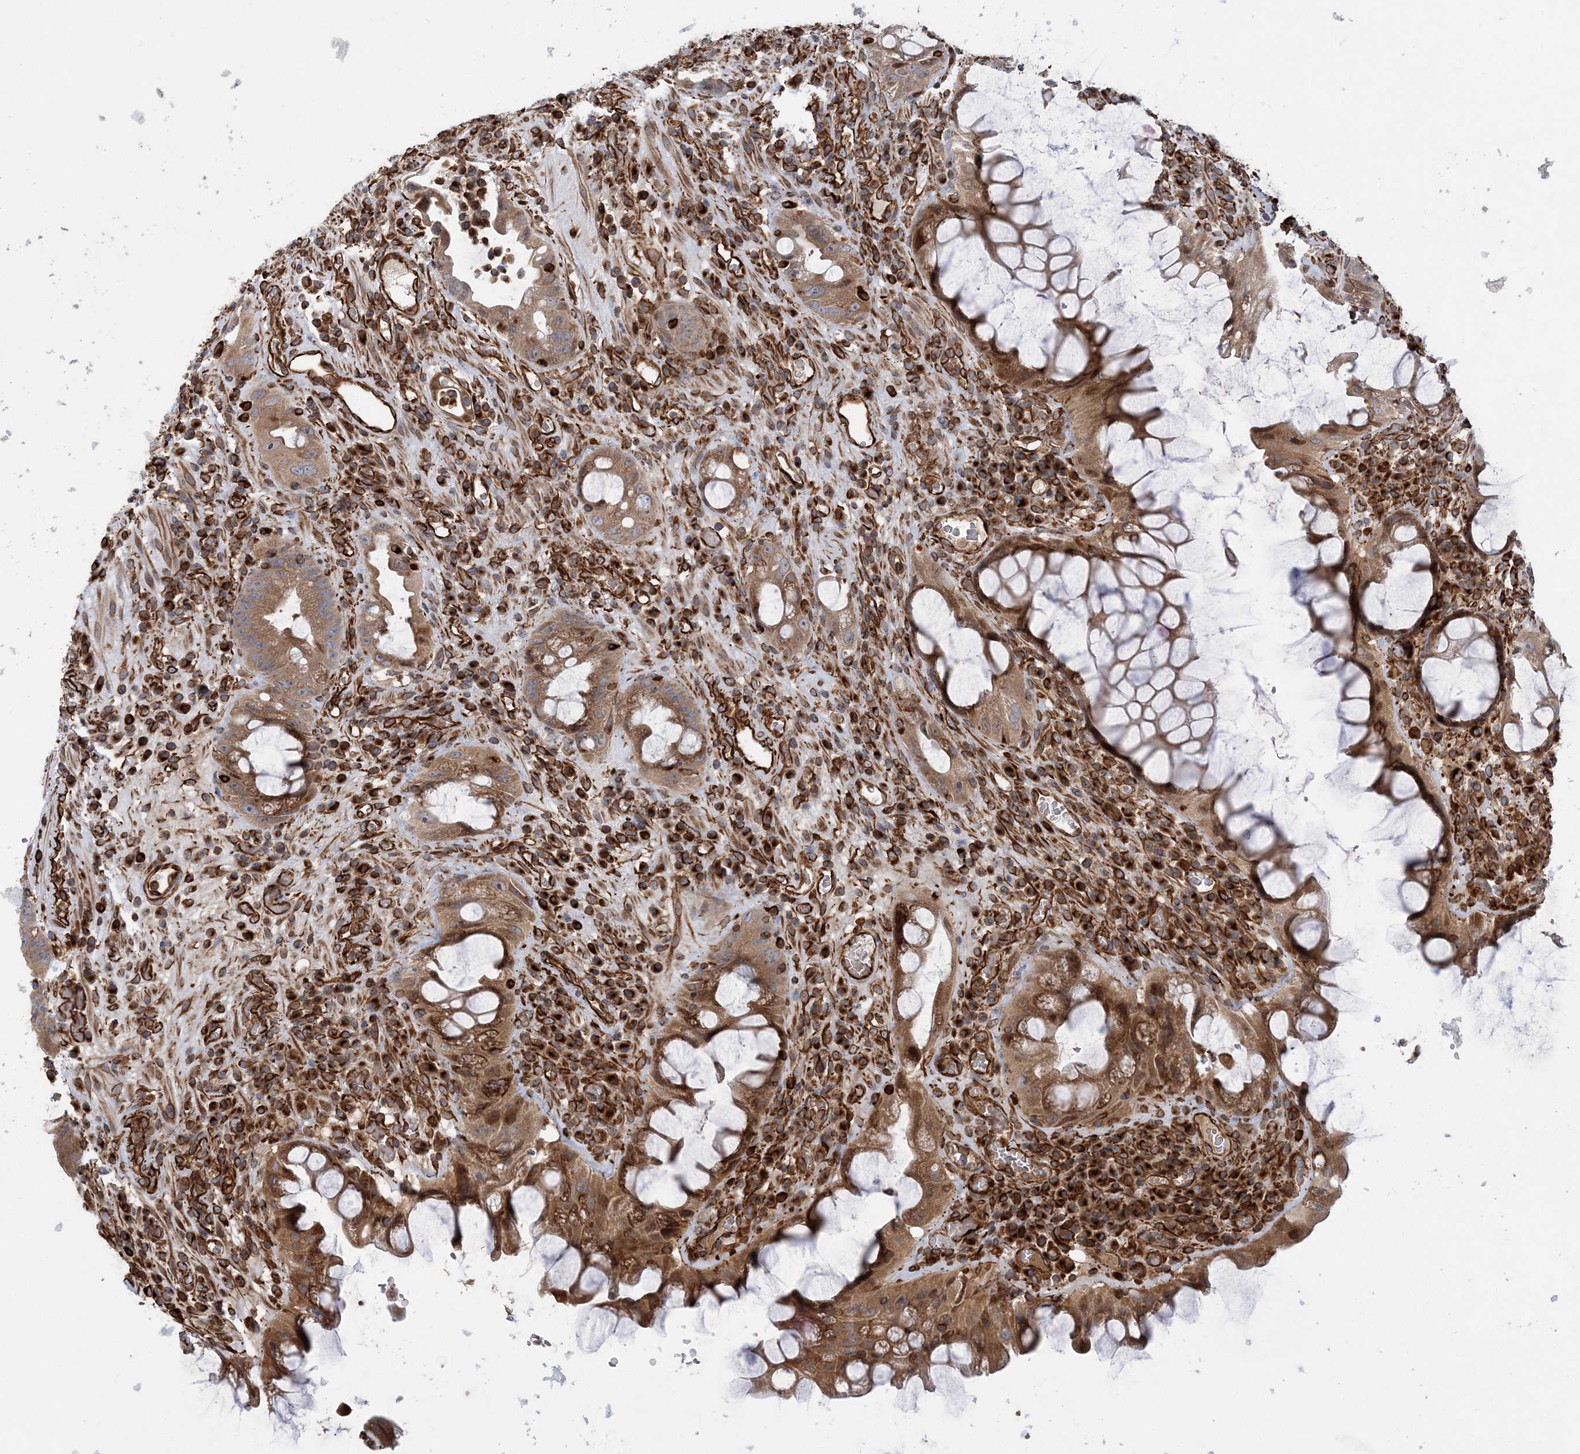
{"staining": {"intensity": "moderate", "quantity": ">75%", "location": "cytoplasmic/membranous"}, "tissue": "colorectal cancer", "cell_type": "Tumor cells", "image_type": "cancer", "snomed": [{"axis": "morphology", "description": "Adenocarcinoma, NOS"}, {"axis": "topography", "description": "Rectum"}], "caption": "Brown immunohistochemical staining in human colorectal cancer (adenocarcinoma) exhibits moderate cytoplasmic/membranous positivity in about >75% of tumor cells.", "gene": "FAM114A2", "patient": {"sex": "male", "age": 59}}